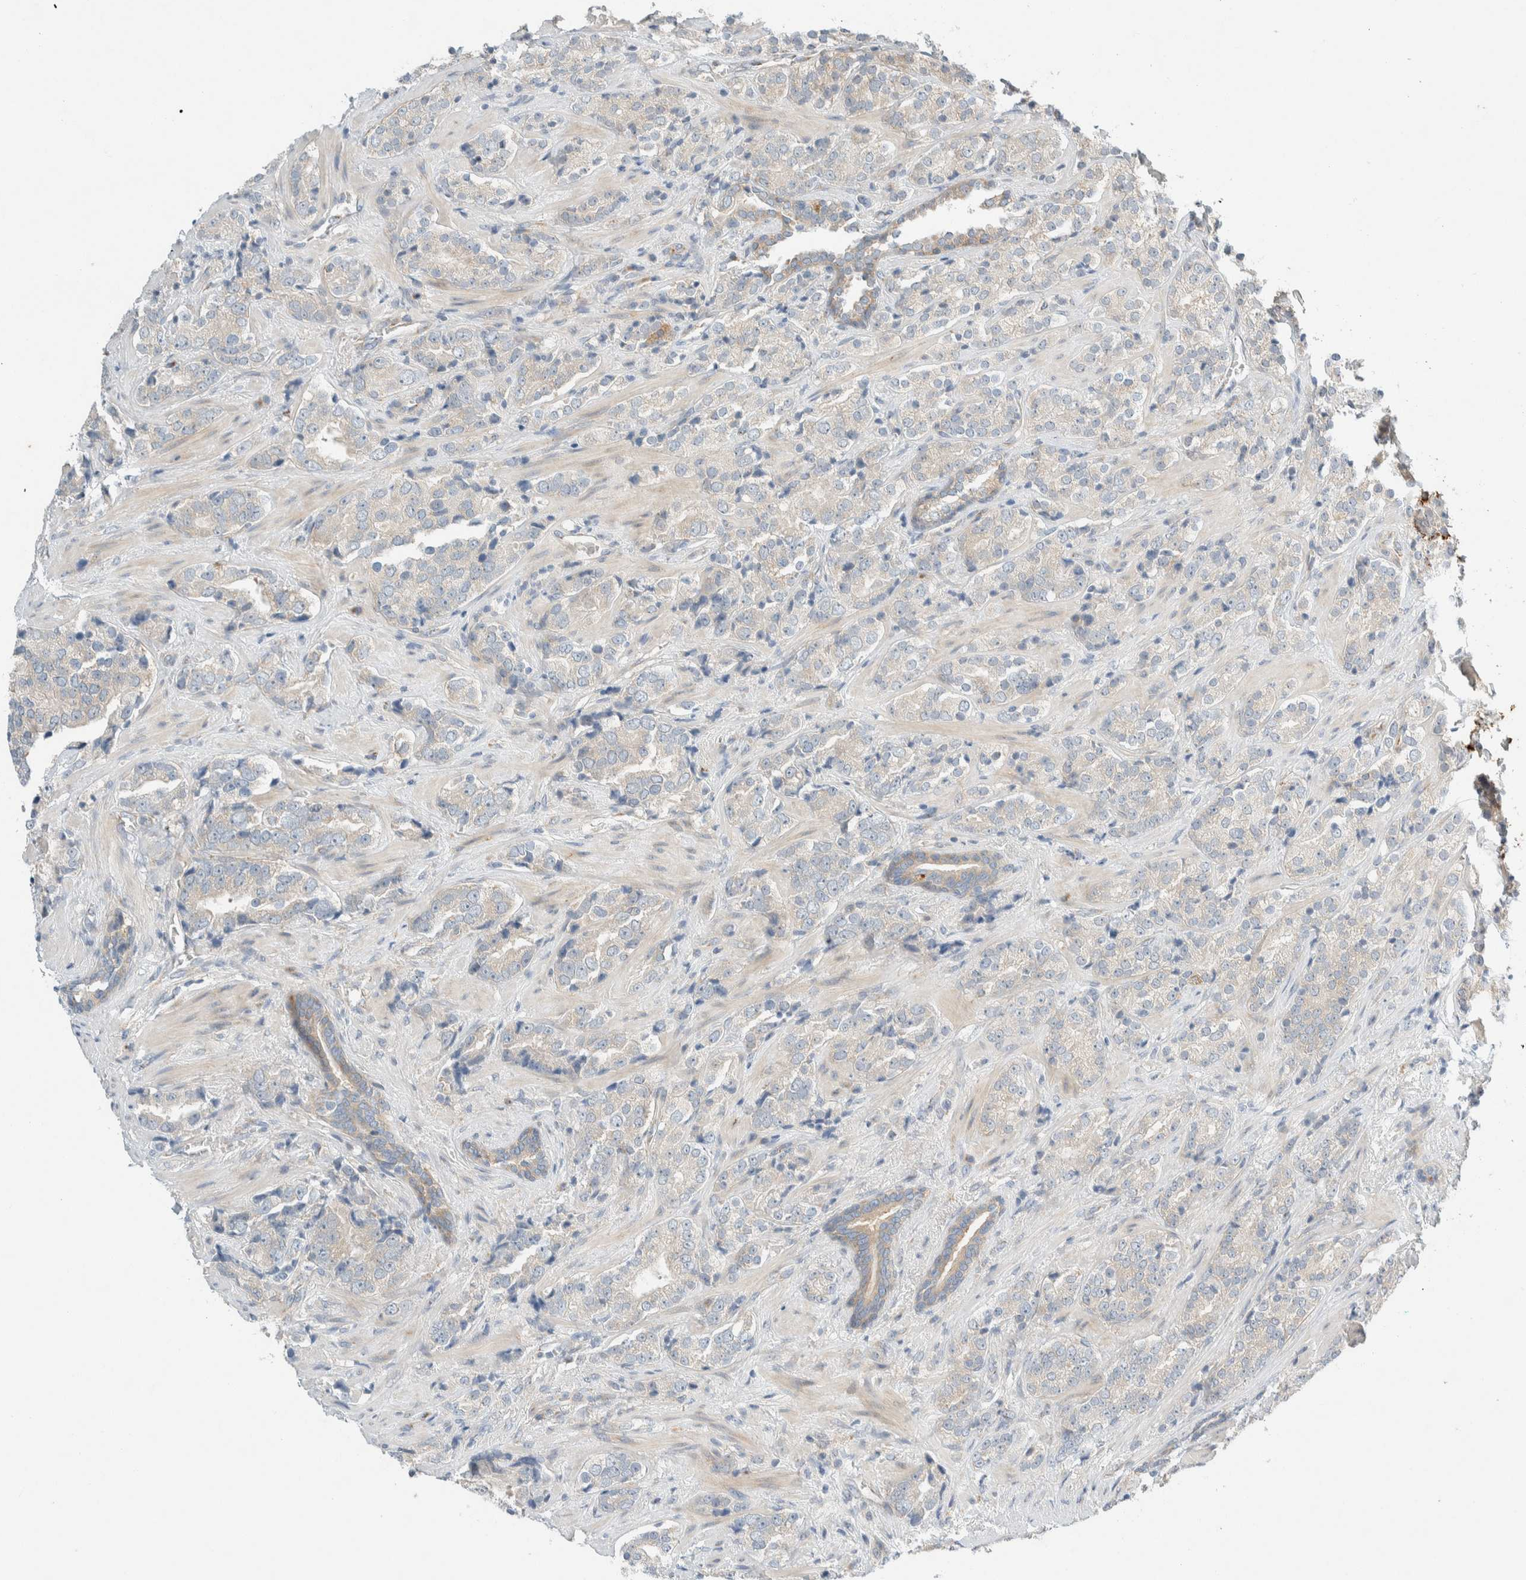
{"staining": {"intensity": "weak", "quantity": "<25%", "location": "cytoplasmic/membranous"}, "tissue": "prostate cancer", "cell_type": "Tumor cells", "image_type": "cancer", "snomed": [{"axis": "morphology", "description": "Adenocarcinoma, High grade"}, {"axis": "topography", "description": "Prostate"}], "caption": "This is an immunohistochemistry image of human prostate cancer. There is no positivity in tumor cells.", "gene": "TMEM184B", "patient": {"sex": "male", "age": 71}}